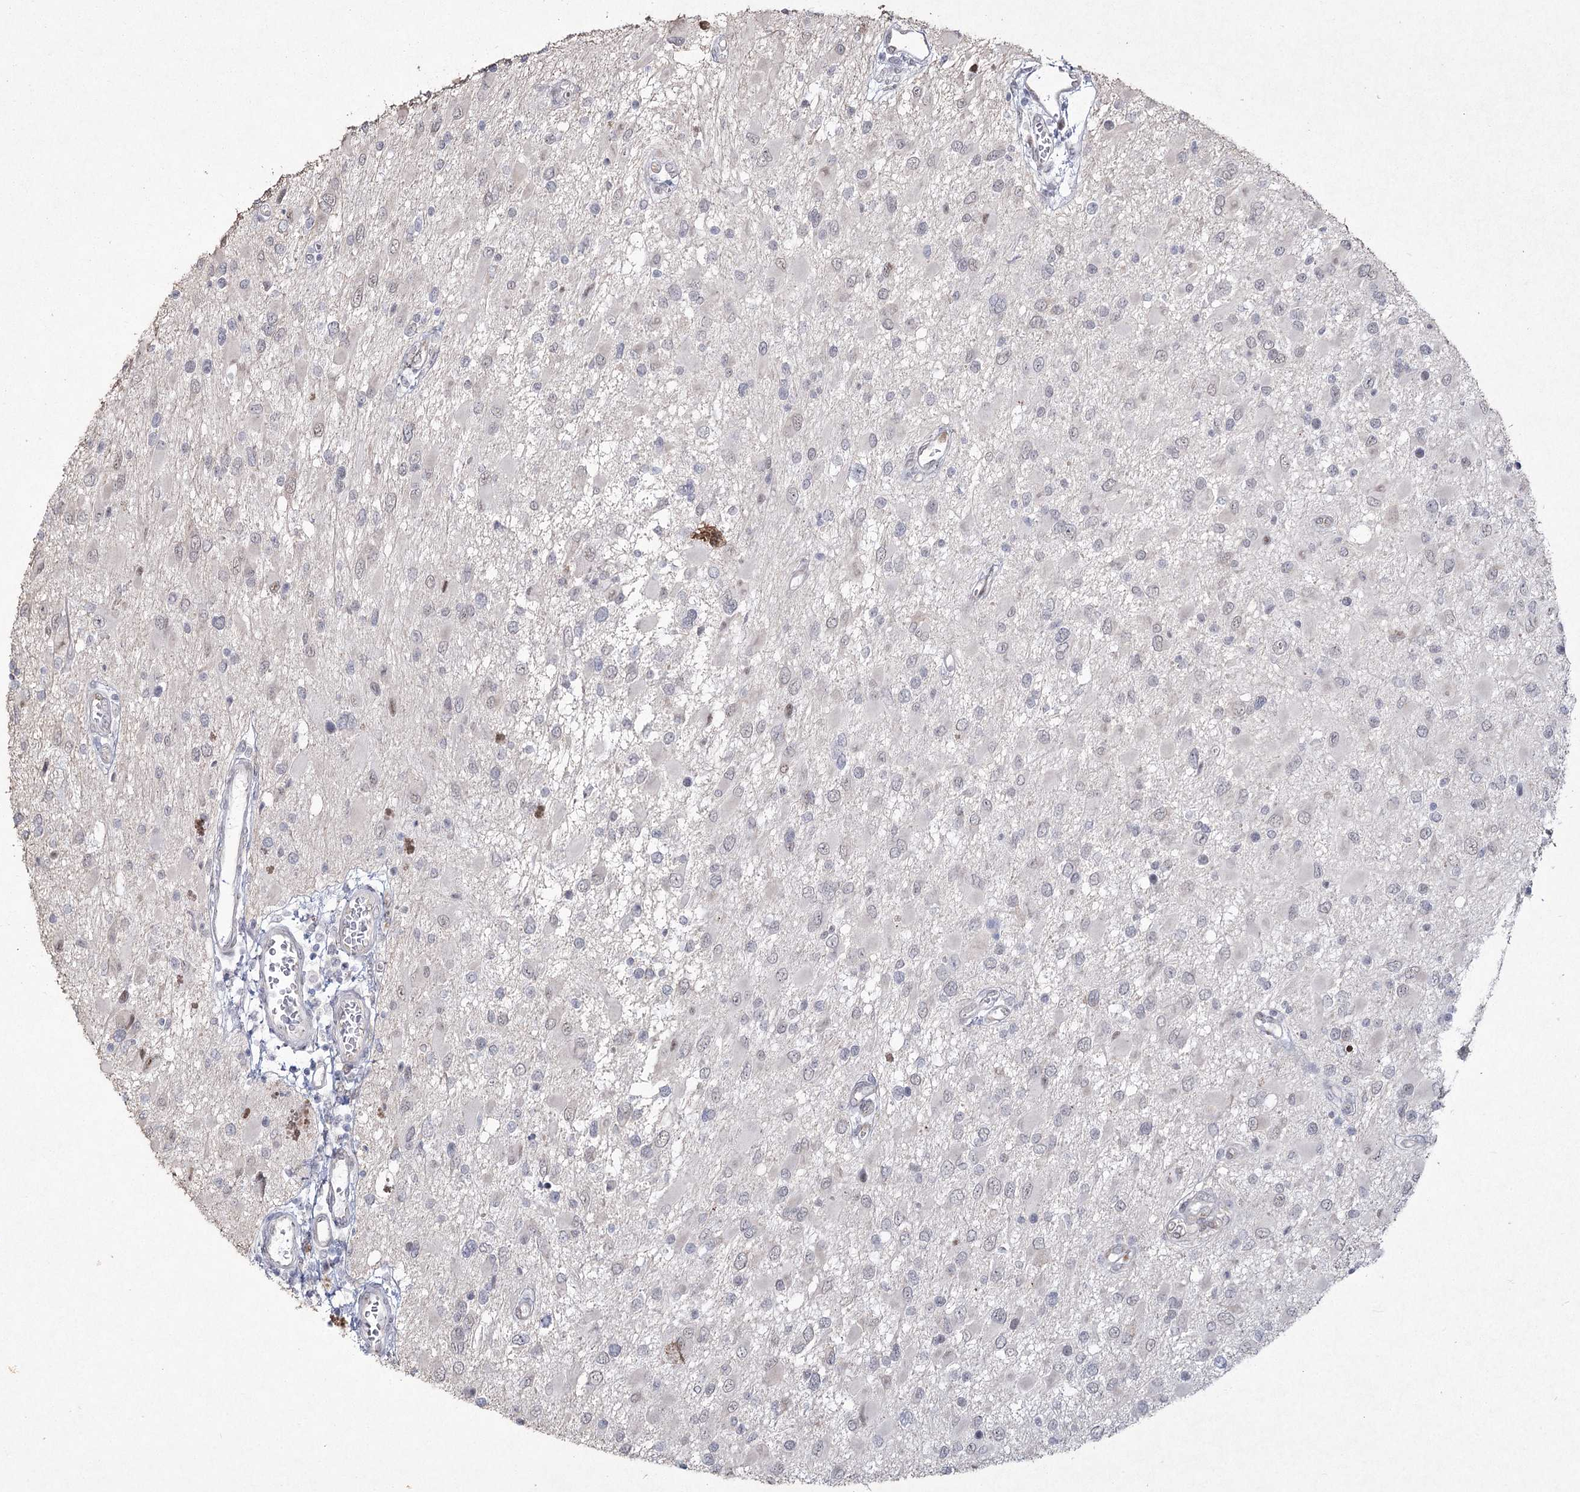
{"staining": {"intensity": "negative", "quantity": "none", "location": "none"}, "tissue": "glioma", "cell_type": "Tumor cells", "image_type": "cancer", "snomed": [{"axis": "morphology", "description": "Glioma, malignant, High grade"}, {"axis": "topography", "description": "Brain"}], "caption": "A photomicrograph of malignant glioma (high-grade) stained for a protein shows no brown staining in tumor cells.", "gene": "YBX3", "patient": {"sex": "male", "age": 53}}